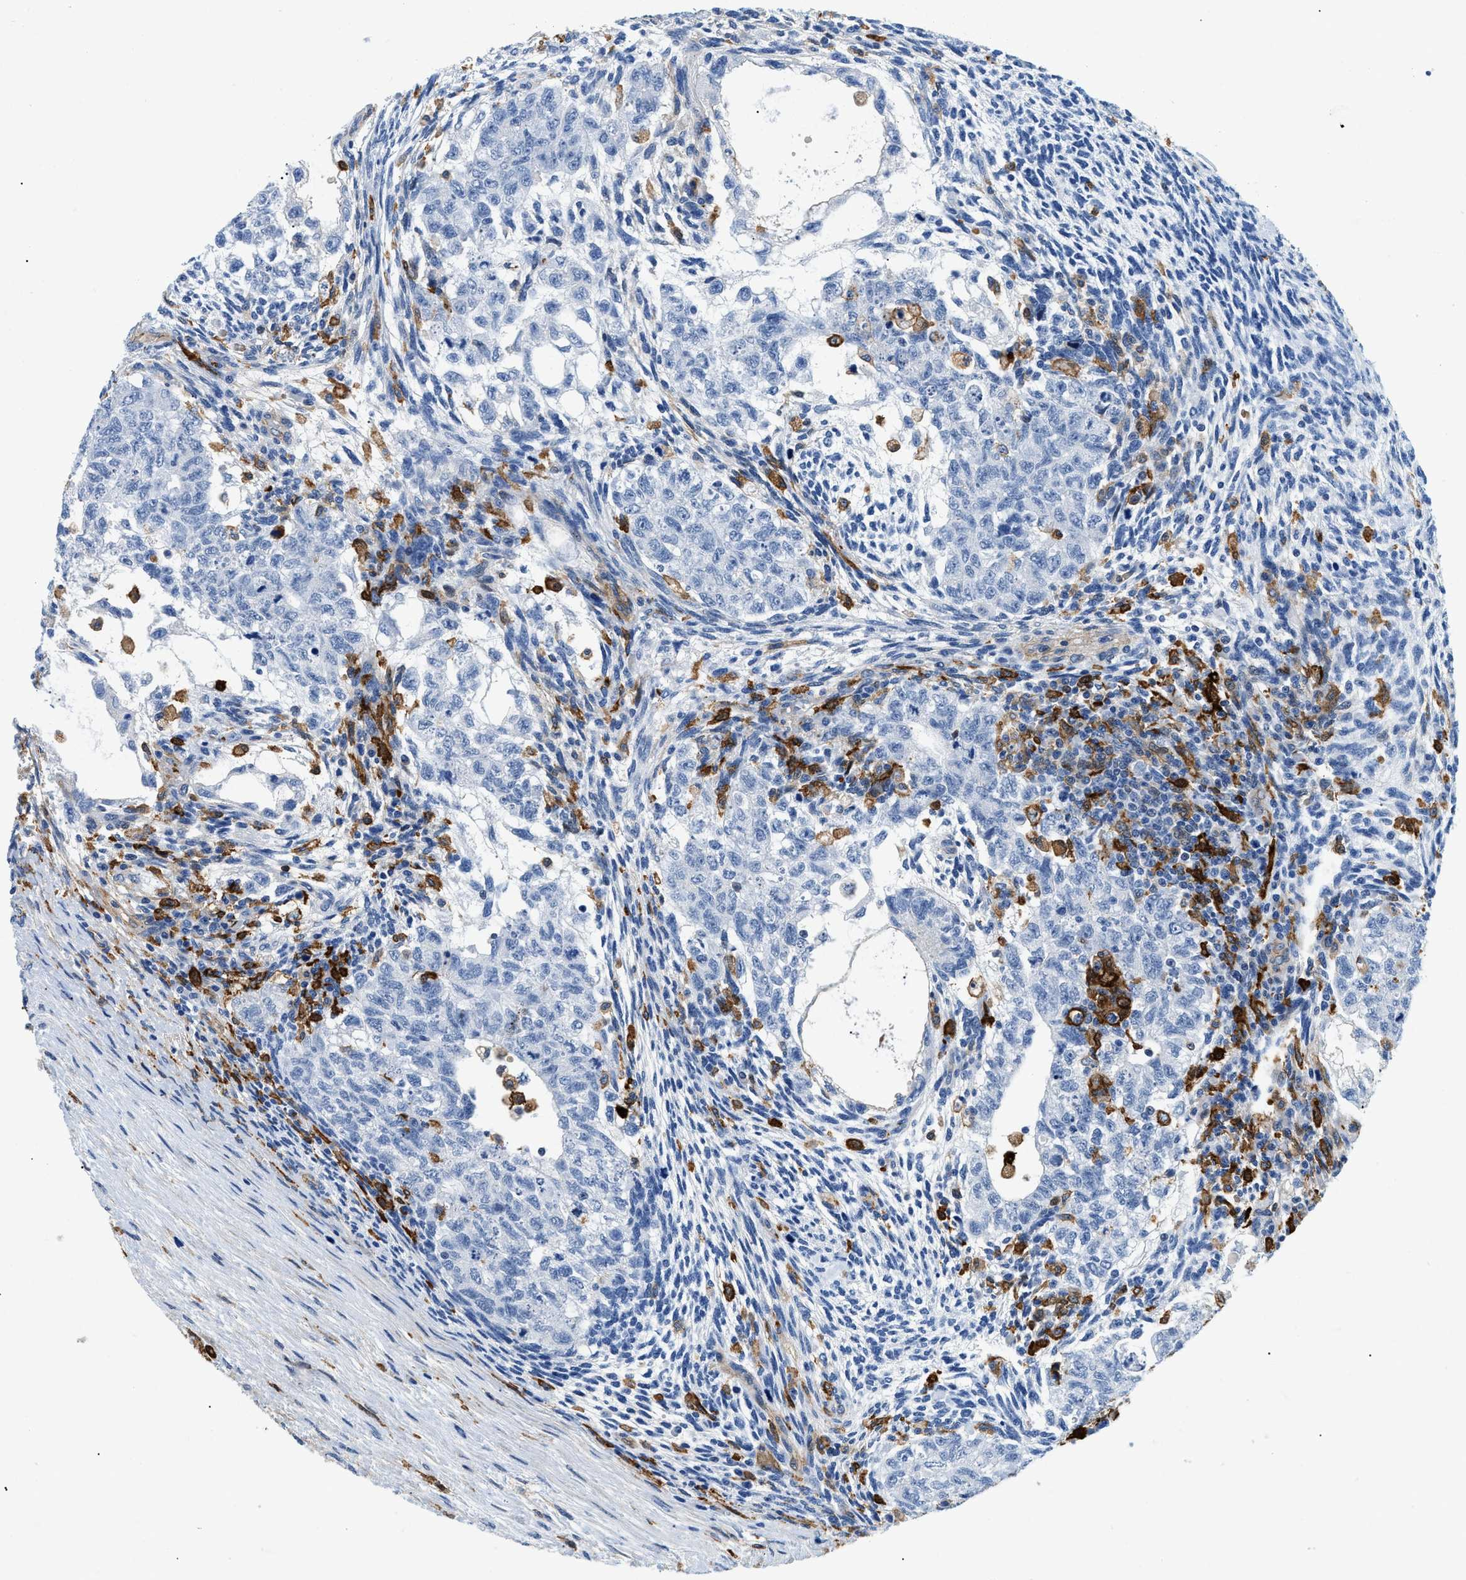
{"staining": {"intensity": "negative", "quantity": "none", "location": "none"}, "tissue": "testis cancer", "cell_type": "Tumor cells", "image_type": "cancer", "snomed": [{"axis": "morphology", "description": "Normal tissue, NOS"}, {"axis": "morphology", "description": "Carcinoma, Embryonal, NOS"}, {"axis": "topography", "description": "Testis"}], "caption": "Tumor cells show no significant expression in testis cancer (embryonal carcinoma).", "gene": "GSN", "patient": {"sex": "male", "age": 36}}